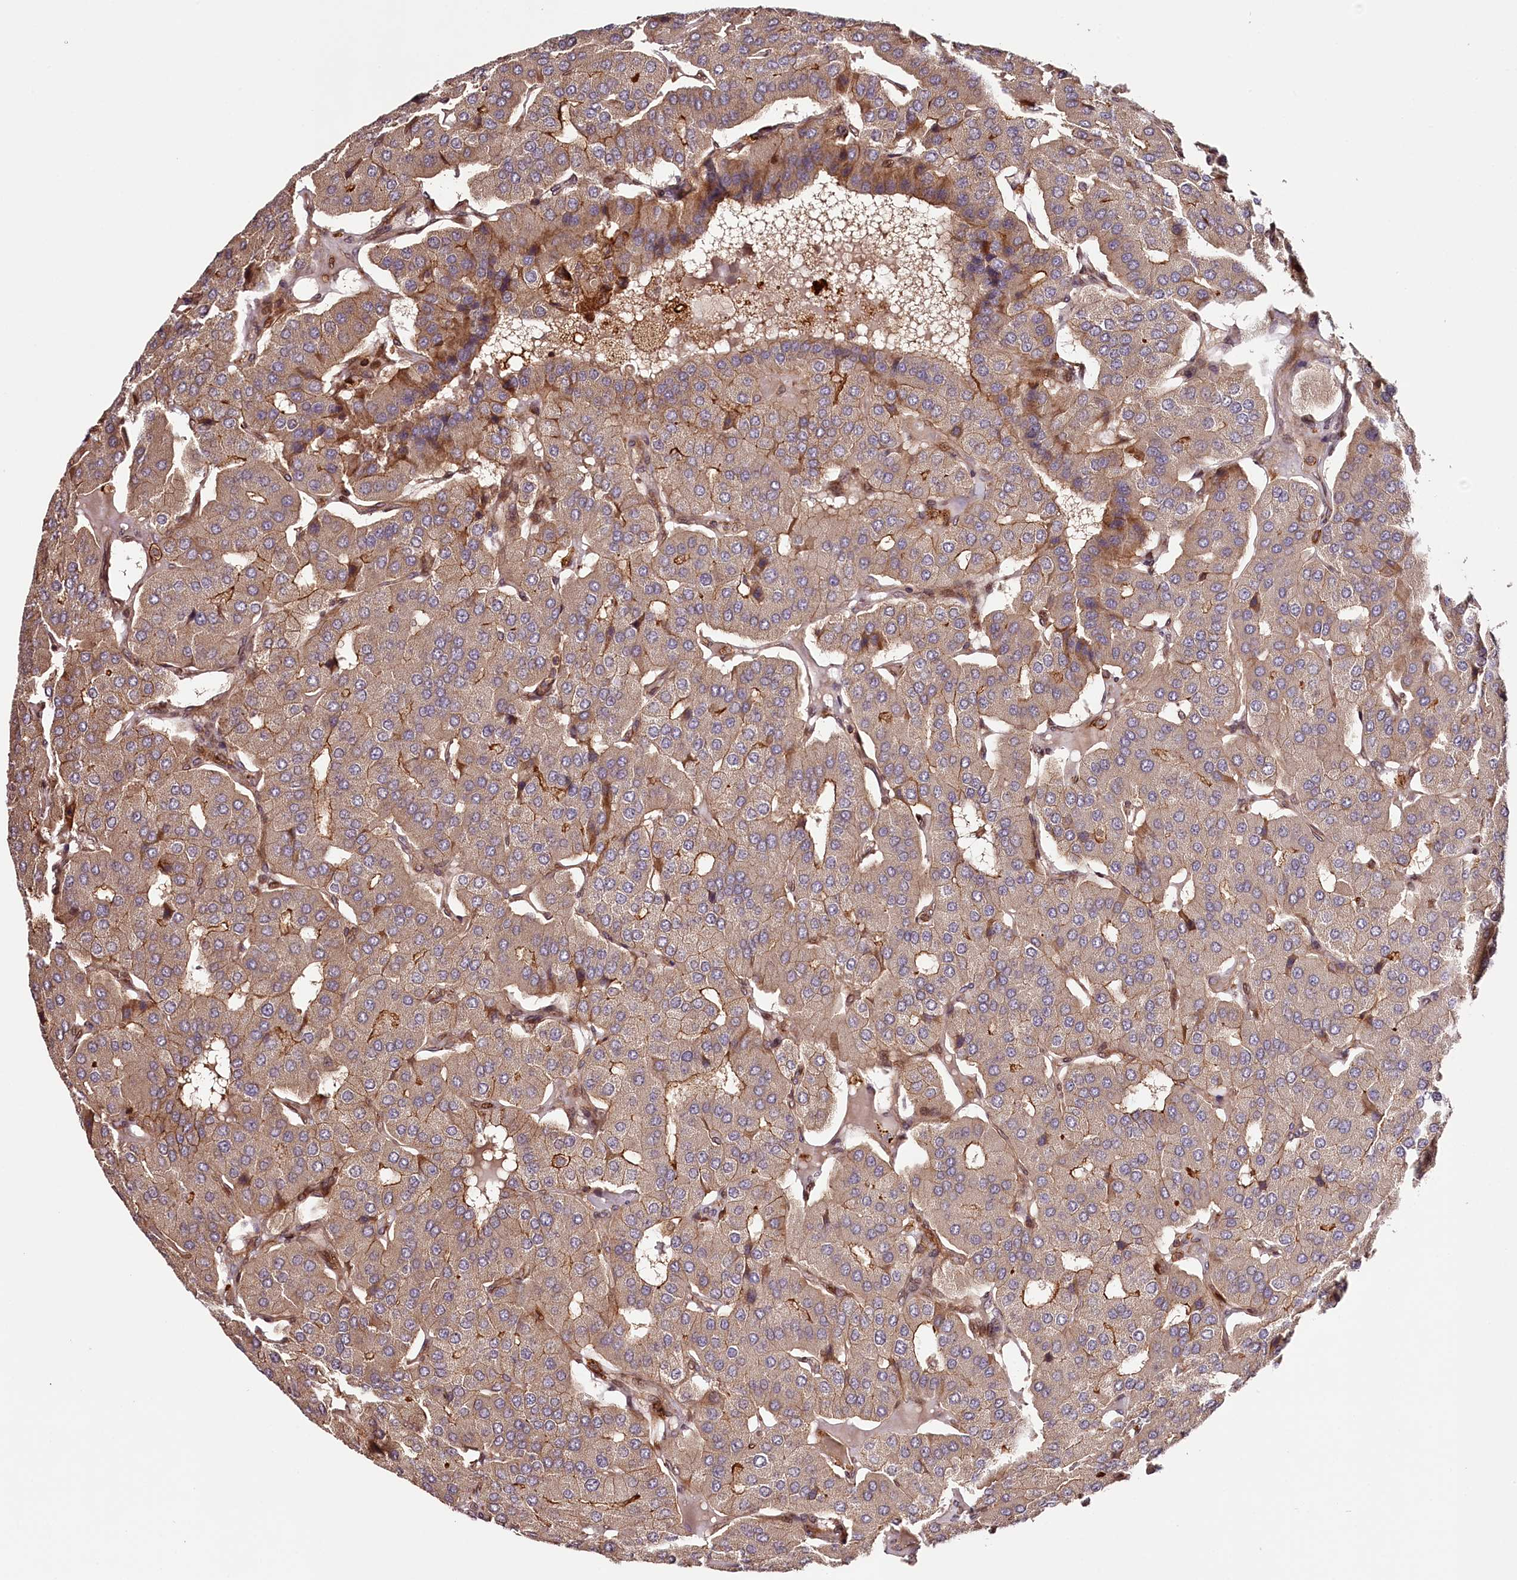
{"staining": {"intensity": "moderate", "quantity": "<25%", "location": "cytoplasmic/membranous"}, "tissue": "parathyroid gland", "cell_type": "Glandular cells", "image_type": "normal", "snomed": [{"axis": "morphology", "description": "Normal tissue, NOS"}, {"axis": "morphology", "description": "Adenoma, NOS"}, {"axis": "topography", "description": "Parathyroid gland"}], "caption": "Immunohistochemical staining of benign parathyroid gland reveals moderate cytoplasmic/membranous protein staining in about <25% of glandular cells.", "gene": "KIF14", "patient": {"sex": "female", "age": 86}}